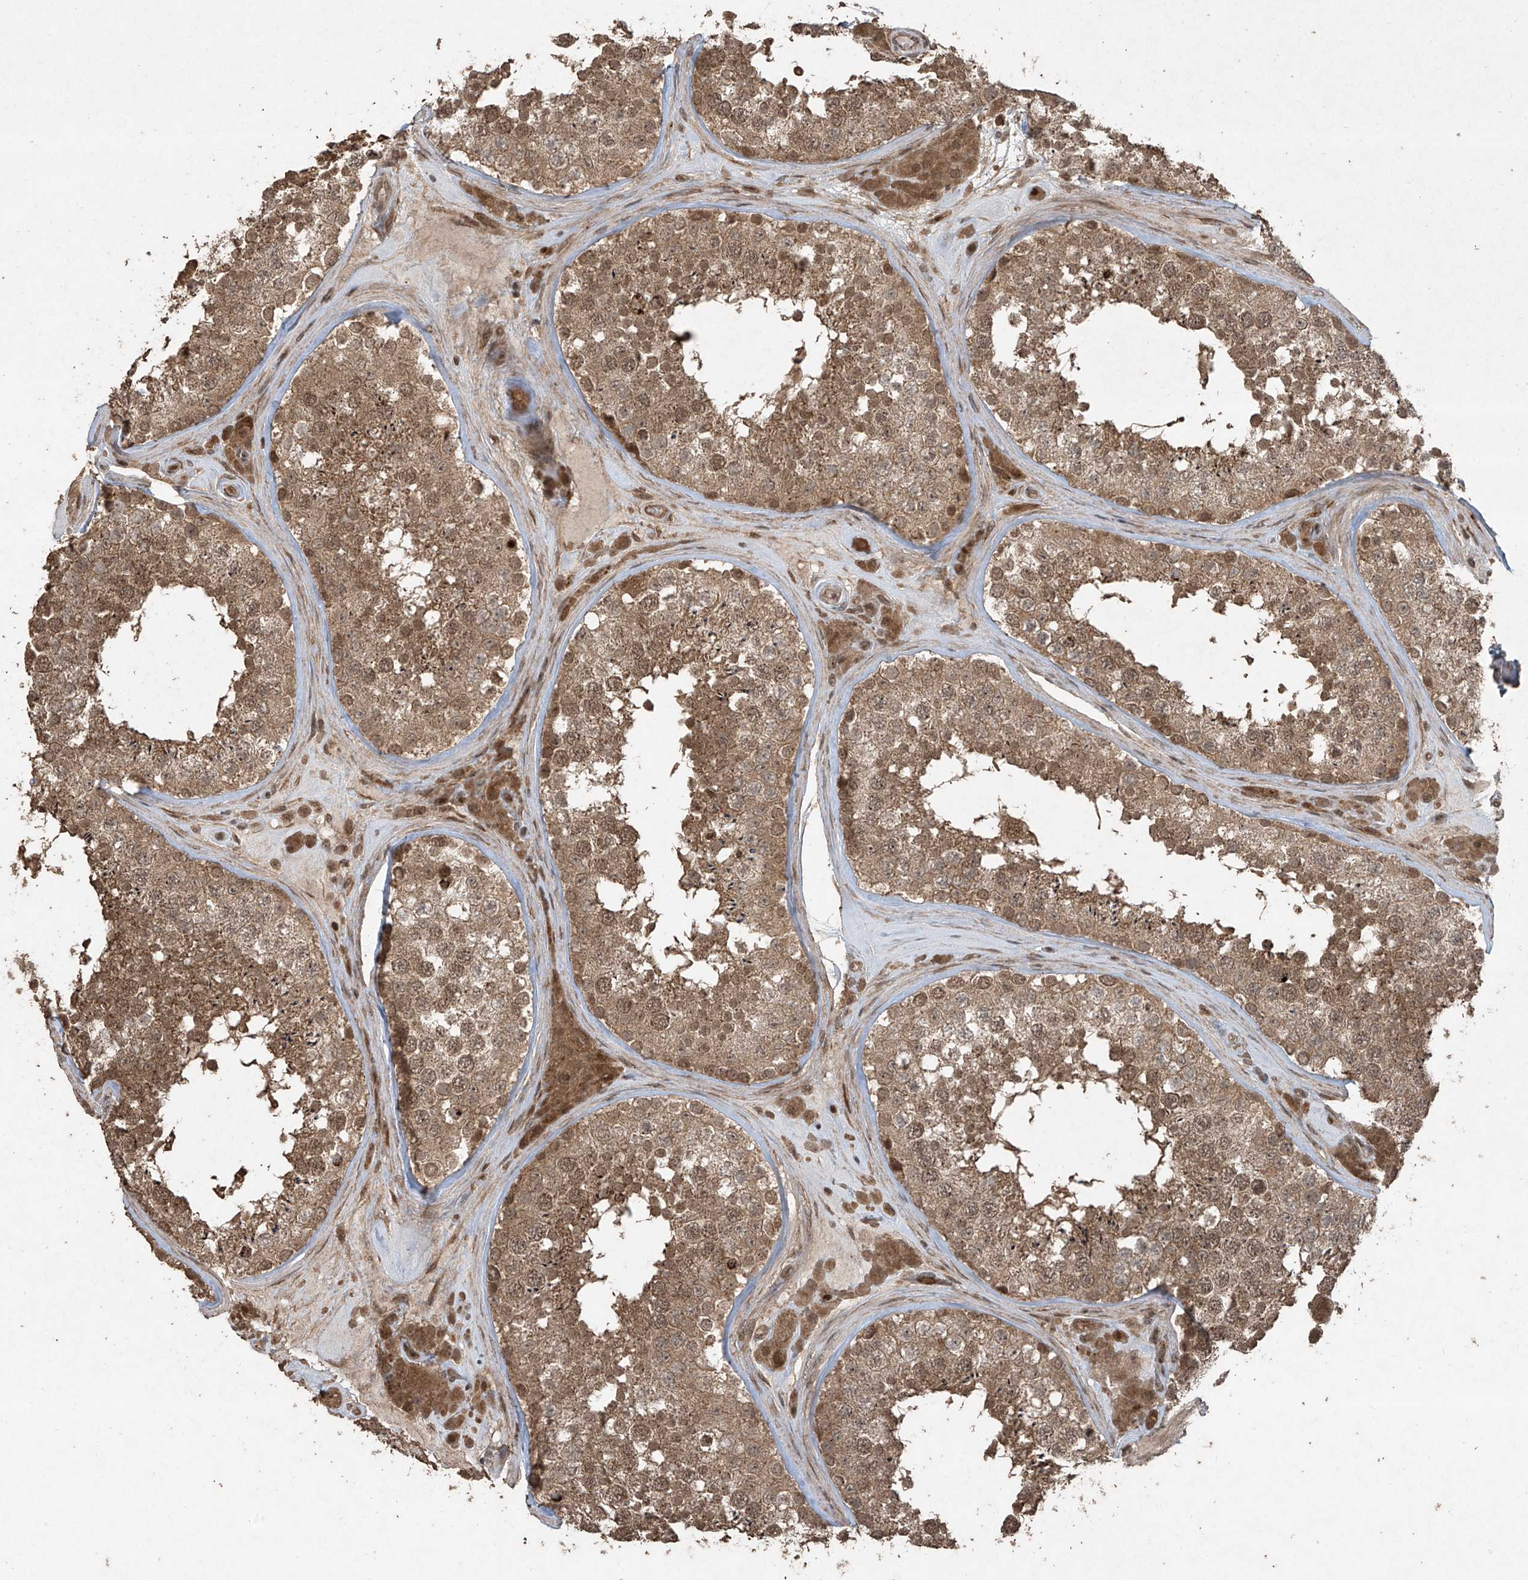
{"staining": {"intensity": "moderate", "quantity": ">75%", "location": "cytoplasmic/membranous,nuclear"}, "tissue": "testis", "cell_type": "Cells in seminiferous ducts", "image_type": "normal", "snomed": [{"axis": "morphology", "description": "Normal tissue, NOS"}, {"axis": "topography", "description": "Testis"}], "caption": "Testis stained with DAB (3,3'-diaminobenzidine) immunohistochemistry (IHC) displays medium levels of moderate cytoplasmic/membranous,nuclear expression in approximately >75% of cells in seminiferous ducts. The staining was performed using DAB (3,3'-diaminobenzidine) to visualize the protein expression in brown, while the nuclei were stained in blue with hematoxylin (Magnification: 20x).", "gene": "PGPEP1", "patient": {"sex": "male", "age": 46}}